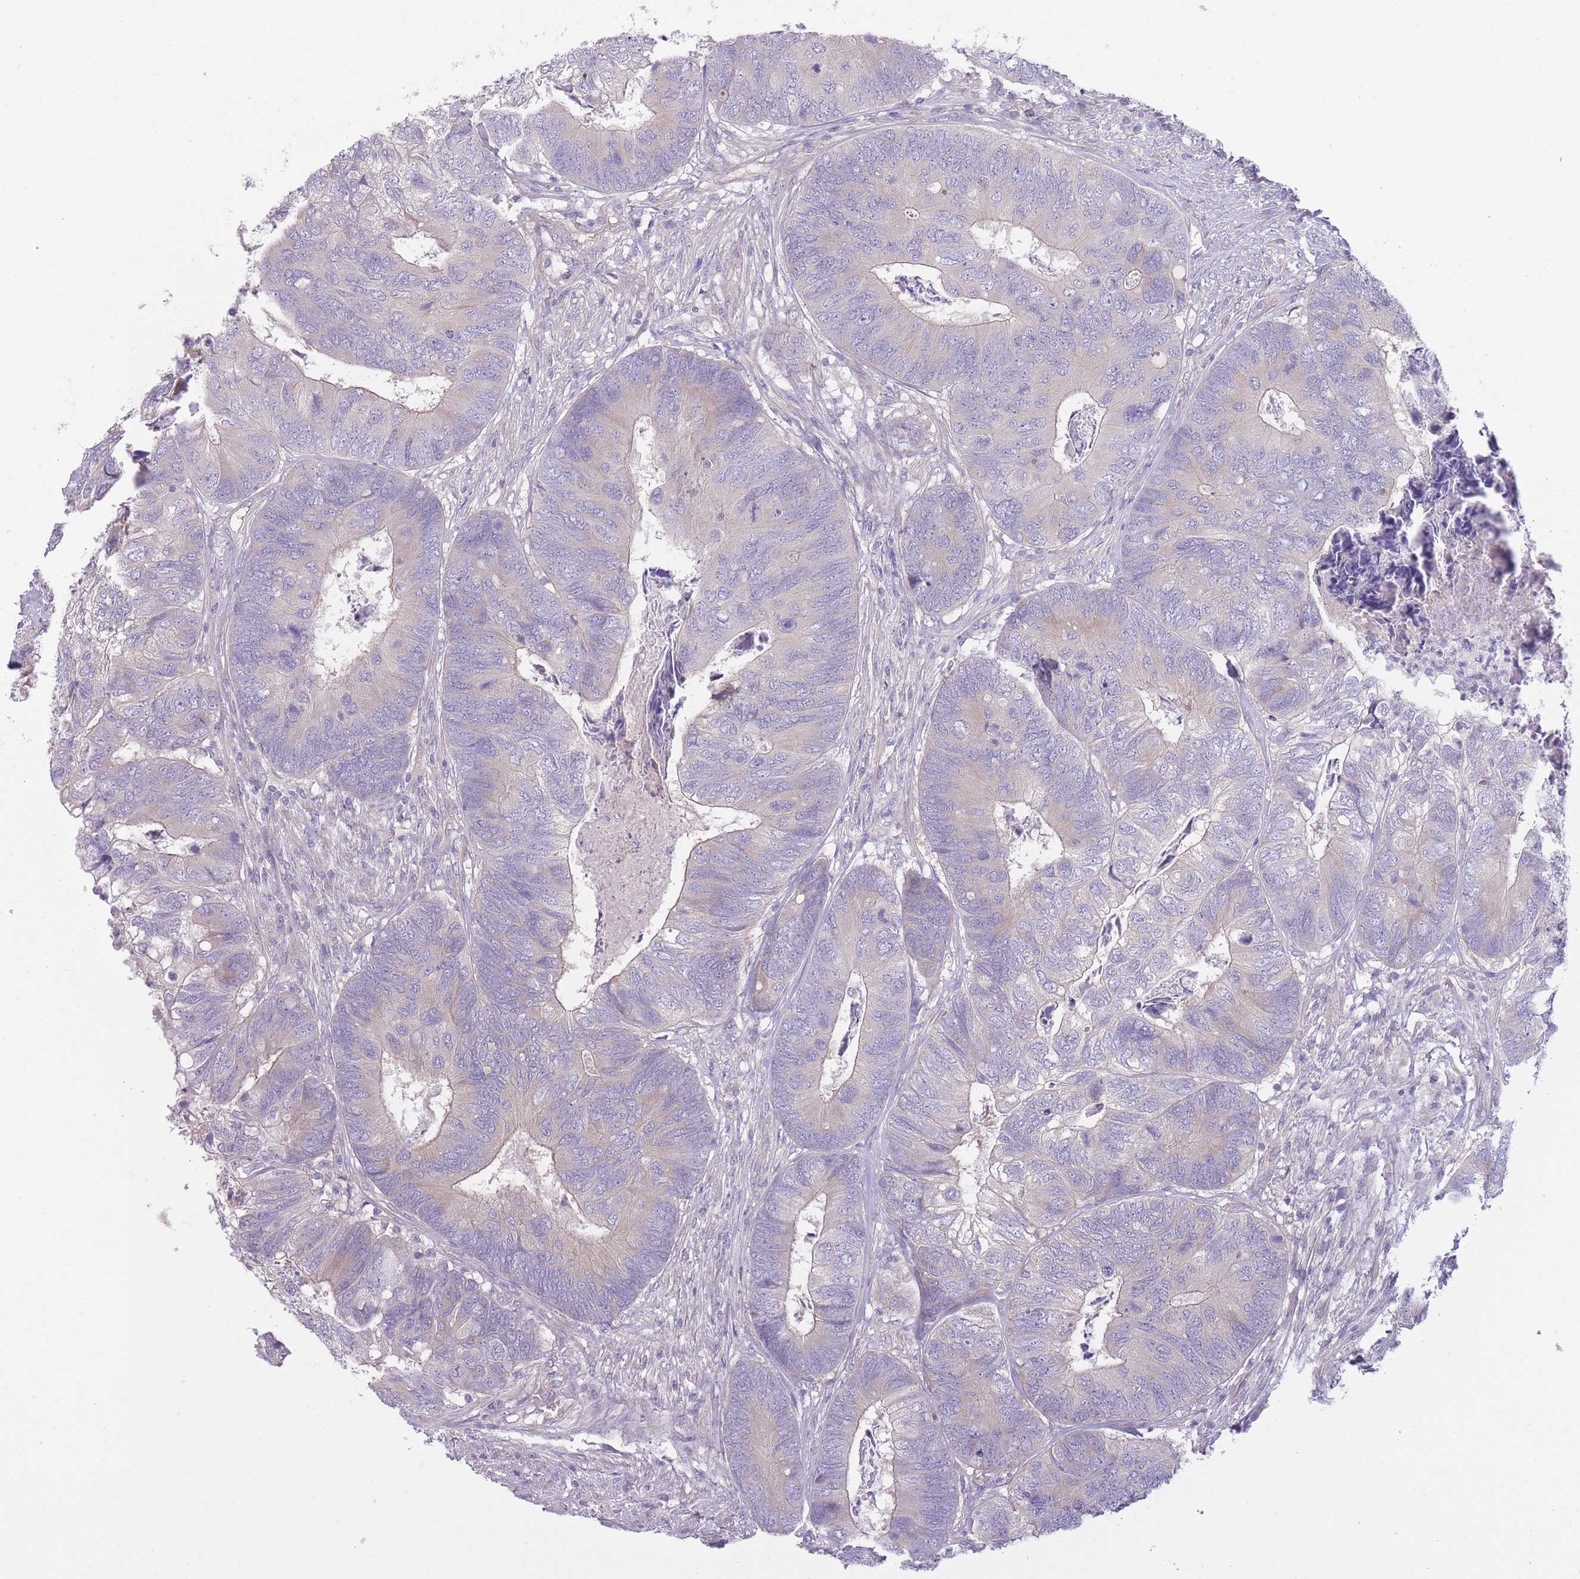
{"staining": {"intensity": "negative", "quantity": "none", "location": "none"}, "tissue": "colorectal cancer", "cell_type": "Tumor cells", "image_type": "cancer", "snomed": [{"axis": "morphology", "description": "Adenocarcinoma, NOS"}, {"axis": "topography", "description": "Colon"}], "caption": "Colorectal adenocarcinoma was stained to show a protein in brown. There is no significant positivity in tumor cells. The staining is performed using DAB brown chromogen with nuclei counter-stained in using hematoxylin.", "gene": "PNPLA5", "patient": {"sex": "female", "age": 67}}